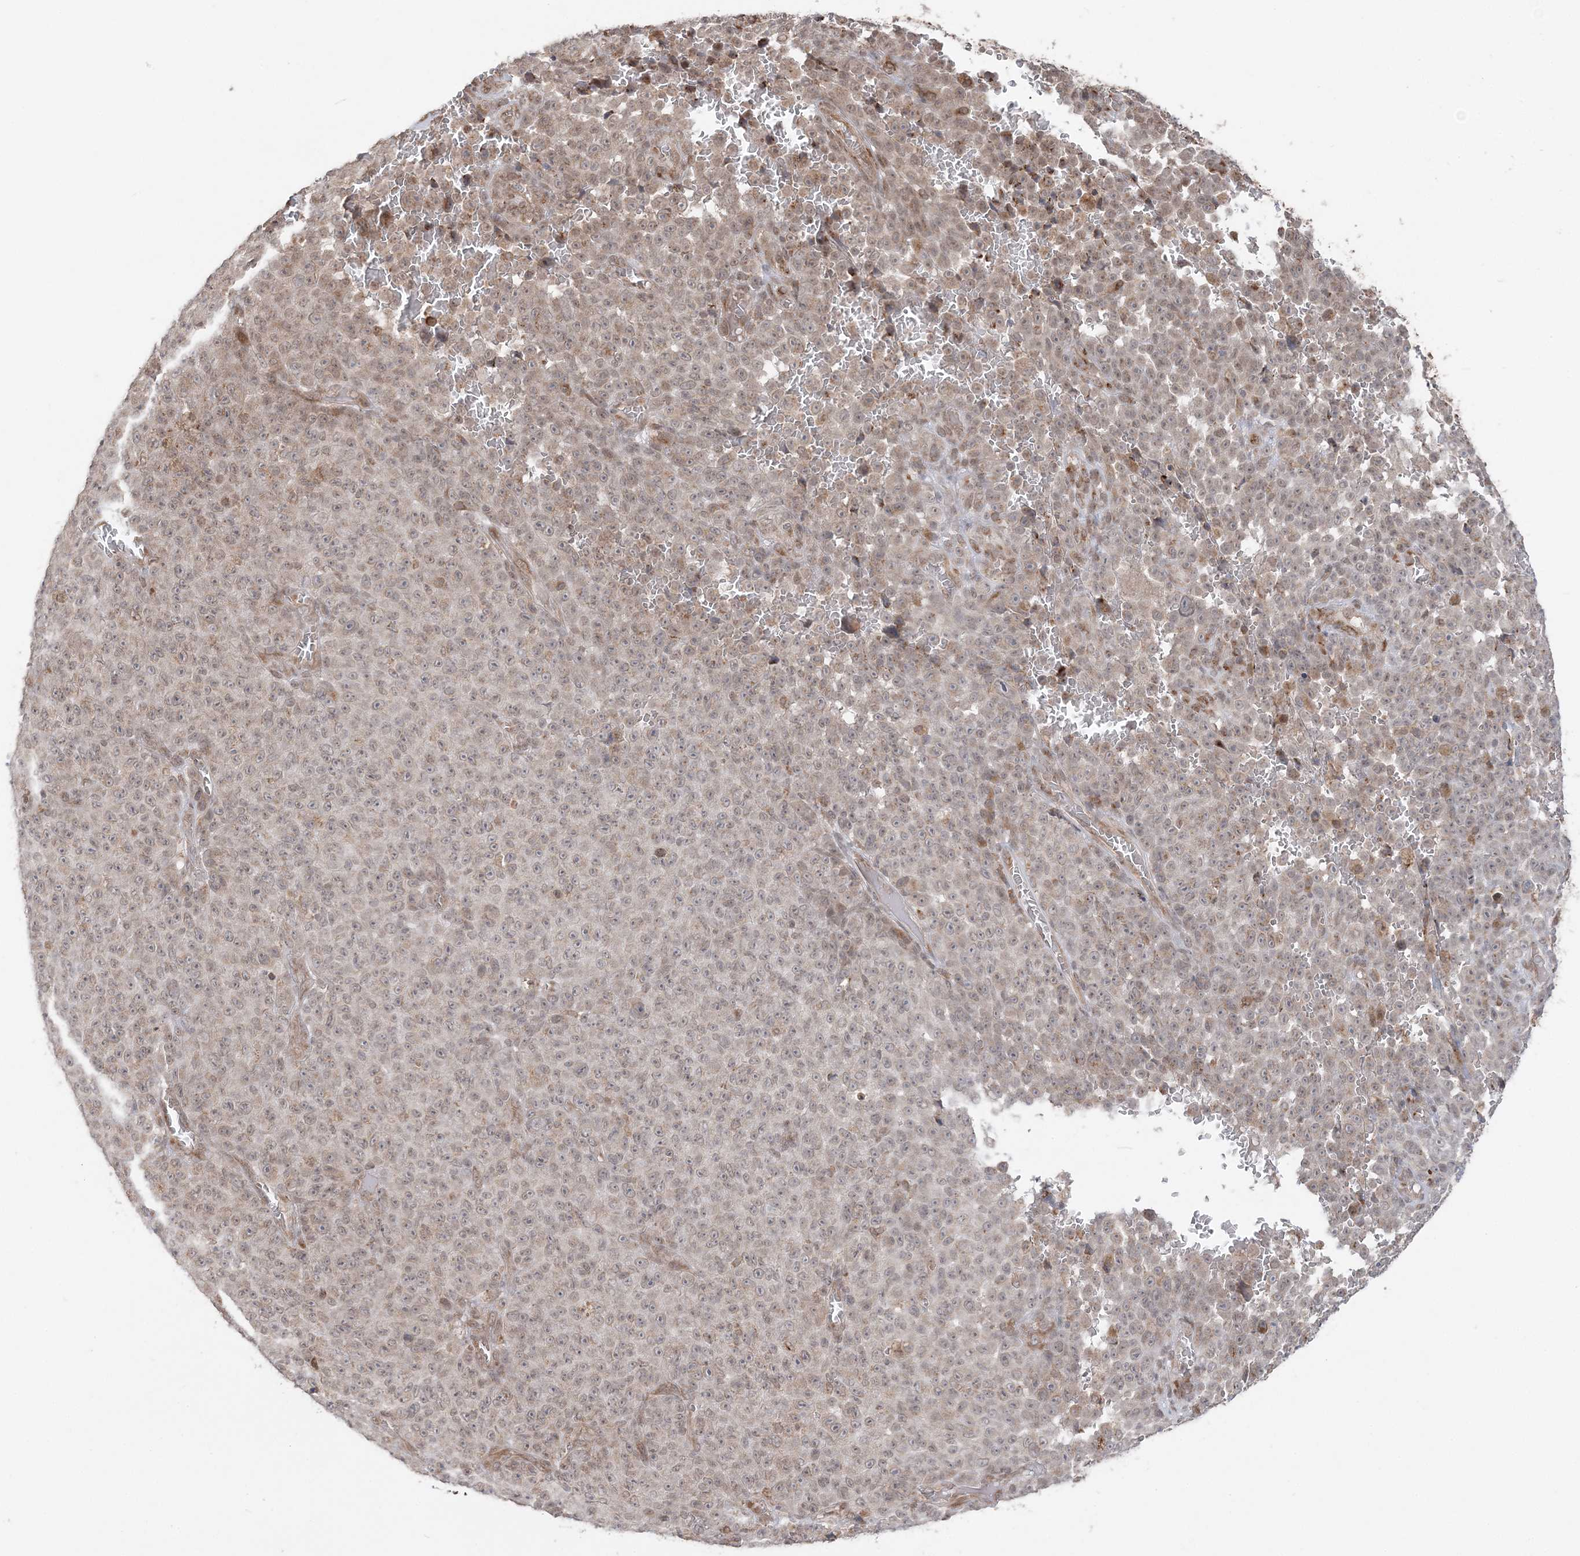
{"staining": {"intensity": "weak", "quantity": "<25%", "location": "cytoplasmic/membranous"}, "tissue": "melanoma", "cell_type": "Tumor cells", "image_type": "cancer", "snomed": [{"axis": "morphology", "description": "Malignant melanoma, NOS"}, {"axis": "topography", "description": "Skin"}], "caption": "This is a image of immunohistochemistry (IHC) staining of malignant melanoma, which shows no staining in tumor cells.", "gene": "TMED10", "patient": {"sex": "female", "age": 82}}